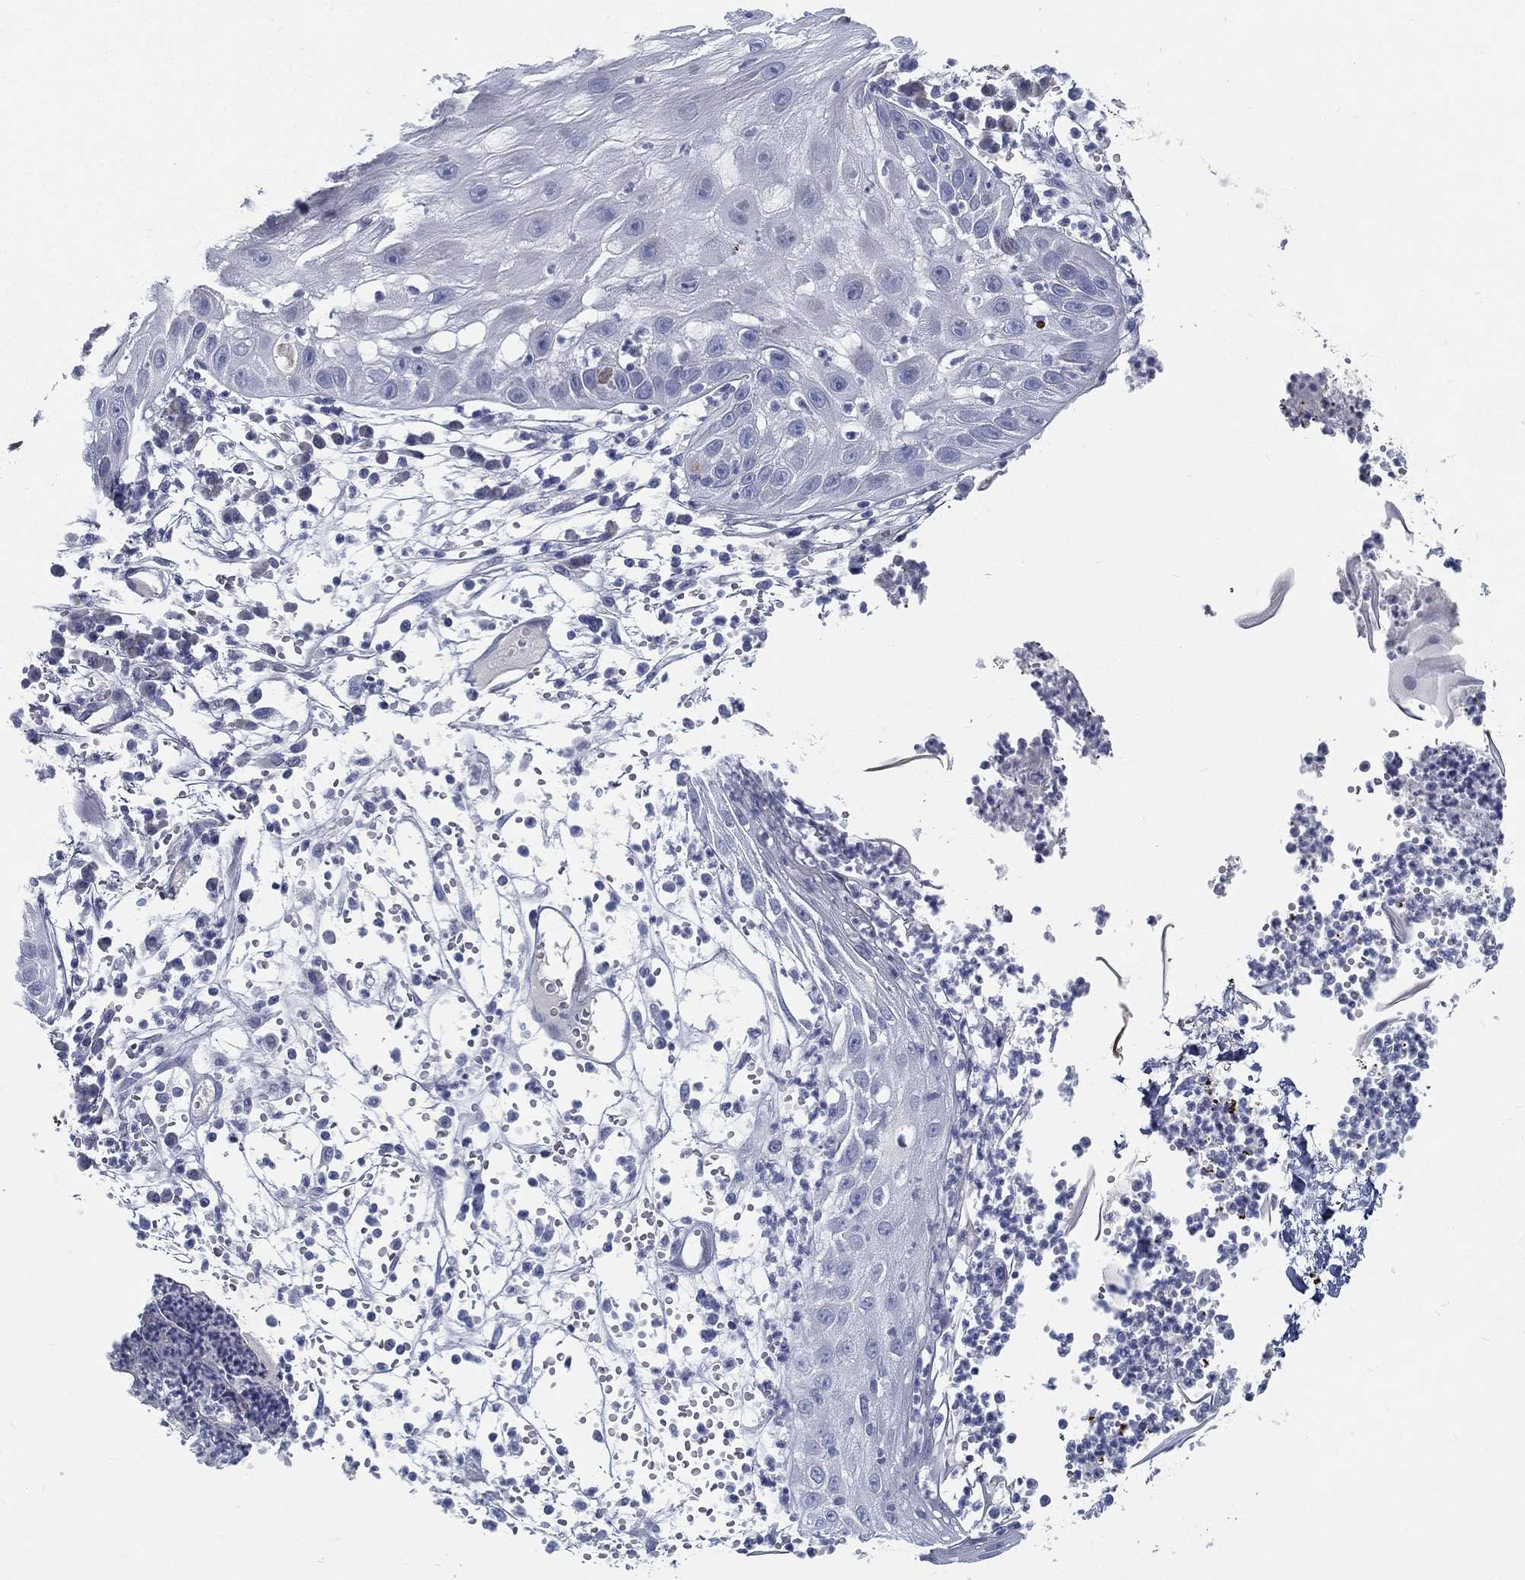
{"staining": {"intensity": "negative", "quantity": "none", "location": "none"}, "tissue": "skin cancer", "cell_type": "Tumor cells", "image_type": "cancer", "snomed": [{"axis": "morphology", "description": "Normal tissue, NOS"}, {"axis": "morphology", "description": "Squamous cell carcinoma, NOS"}, {"axis": "topography", "description": "Skin"}], "caption": "The photomicrograph displays no significant positivity in tumor cells of skin cancer (squamous cell carcinoma). The staining is performed using DAB (3,3'-diaminobenzidine) brown chromogen with nuclei counter-stained in using hematoxylin.", "gene": "SPPL2C", "patient": {"sex": "male", "age": 79}}